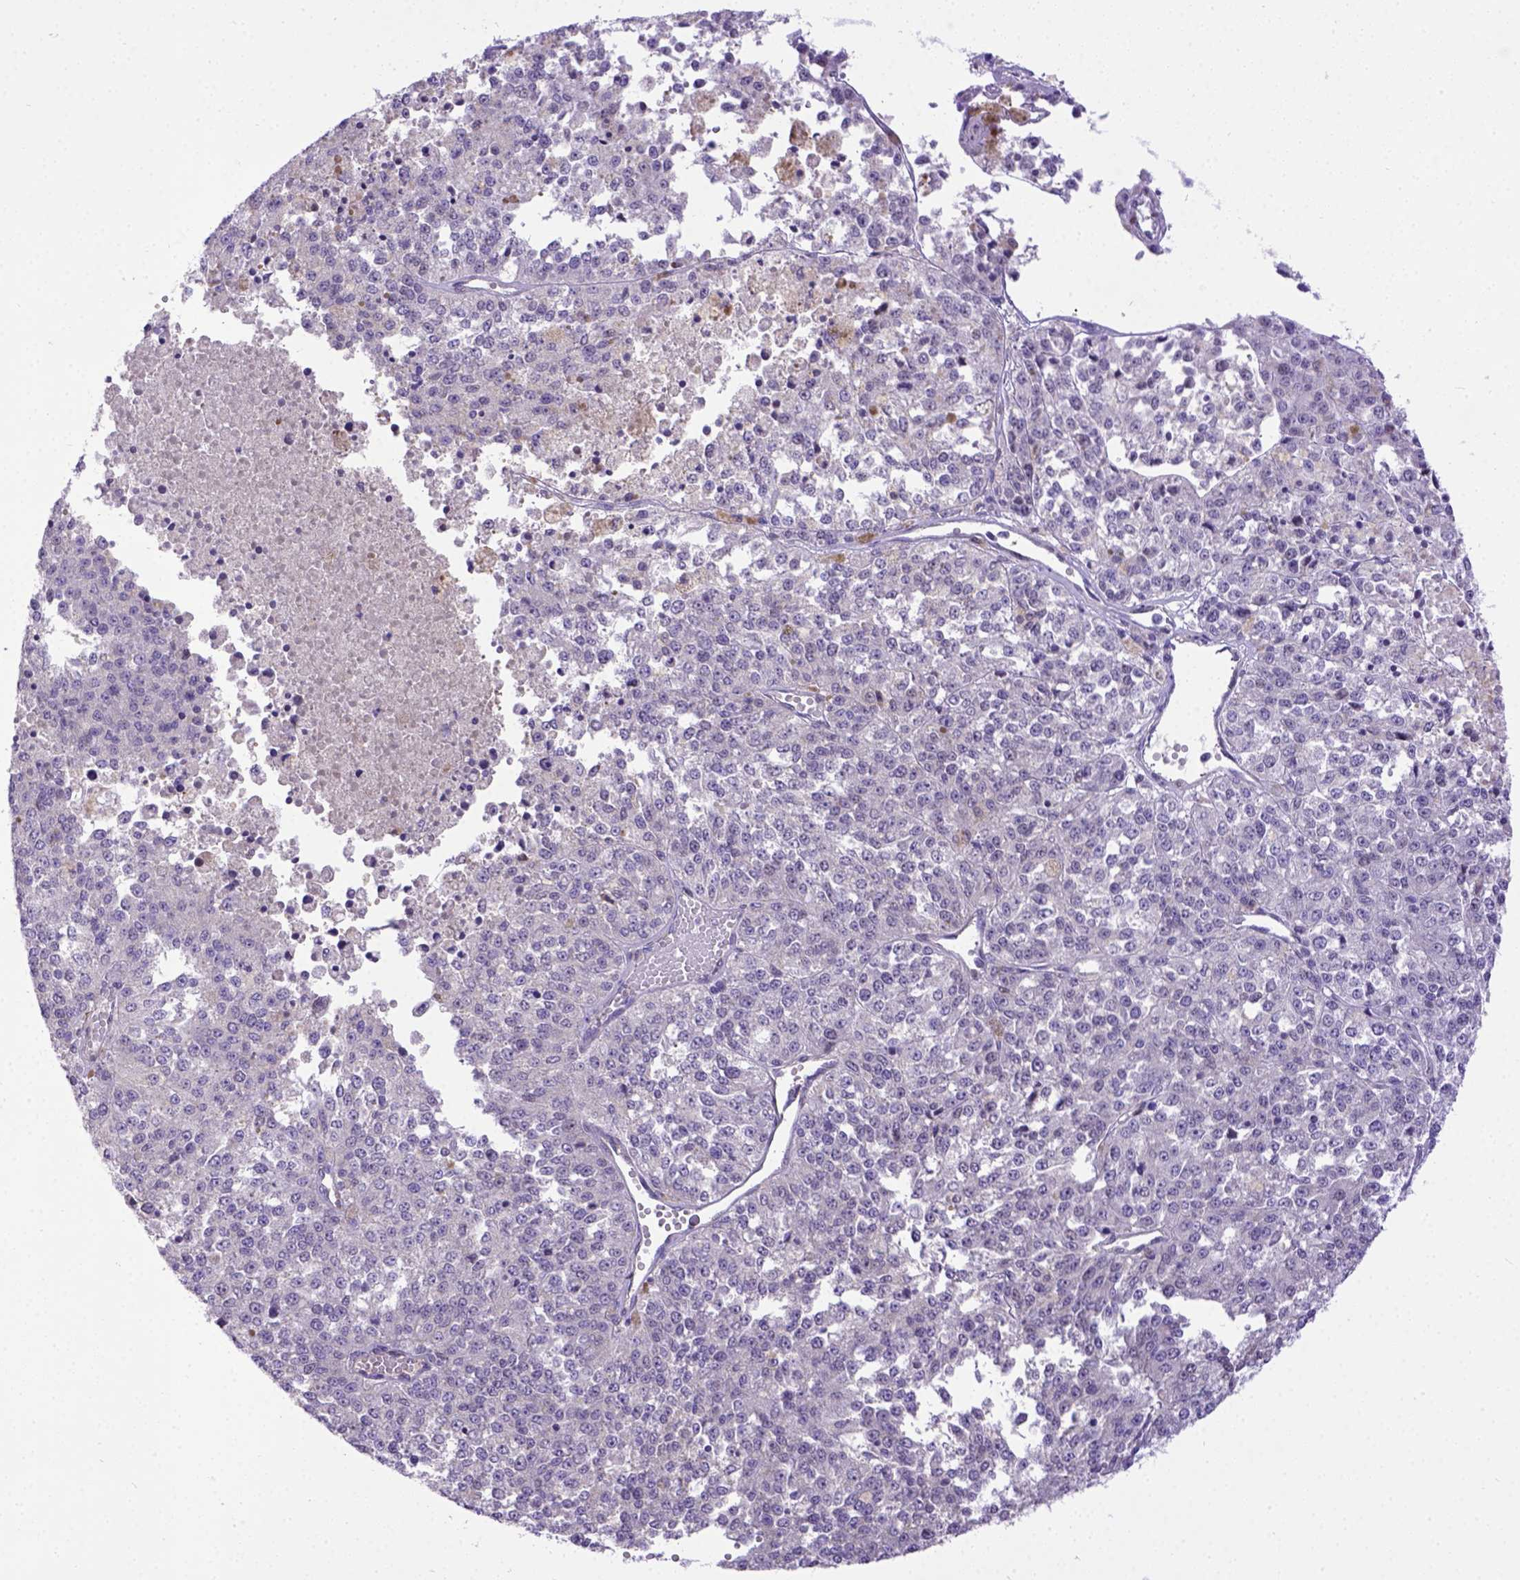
{"staining": {"intensity": "negative", "quantity": "none", "location": "none"}, "tissue": "melanoma", "cell_type": "Tumor cells", "image_type": "cancer", "snomed": [{"axis": "morphology", "description": "Malignant melanoma, Metastatic site"}, {"axis": "topography", "description": "Lymph node"}], "caption": "A high-resolution image shows immunohistochemistry staining of melanoma, which reveals no significant expression in tumor cells.", "gene": "BTN1A1", "patient": {"sex": "female", "age": 64}}